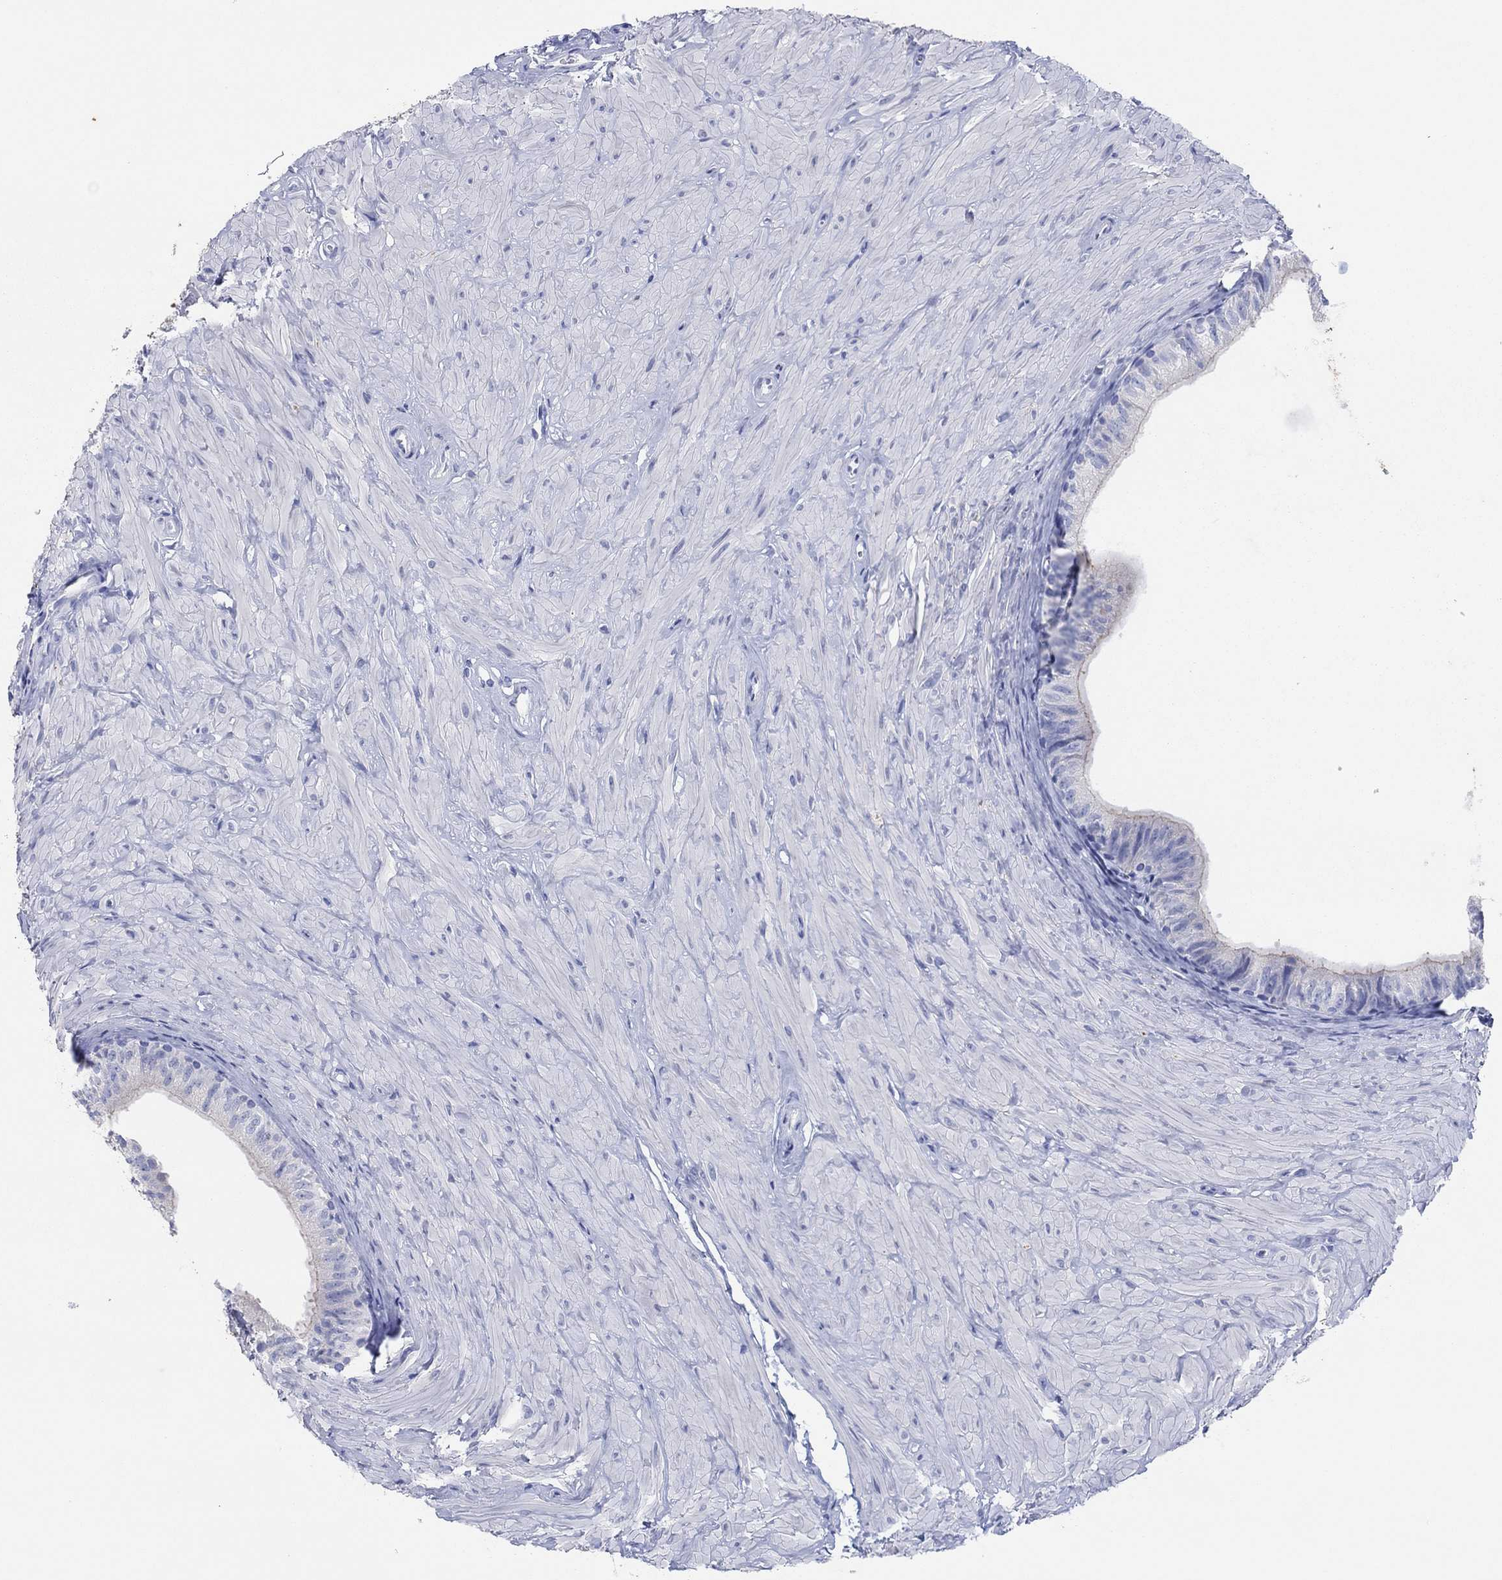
{"staining": {"intensity": "negative", "quantity": "none", "location": "none"}, "tissue": "epididymis", "cell_type": "Glandular cells", "image_type": "normal", "snomed": [{"axis": "morphology", "description": "Normal tissue, NOS"}, {"axis": "topography", "description": "Epididymis"}, {"axis": "topography", "description": "Vas deferens"}], "caption": "An image of human epididymis is negative for staining in glandular cells. (IHC, brightfield microscopy, high magnification).", "gene": "ERICH3", "patient": {"sex": "male", "age": 23}}